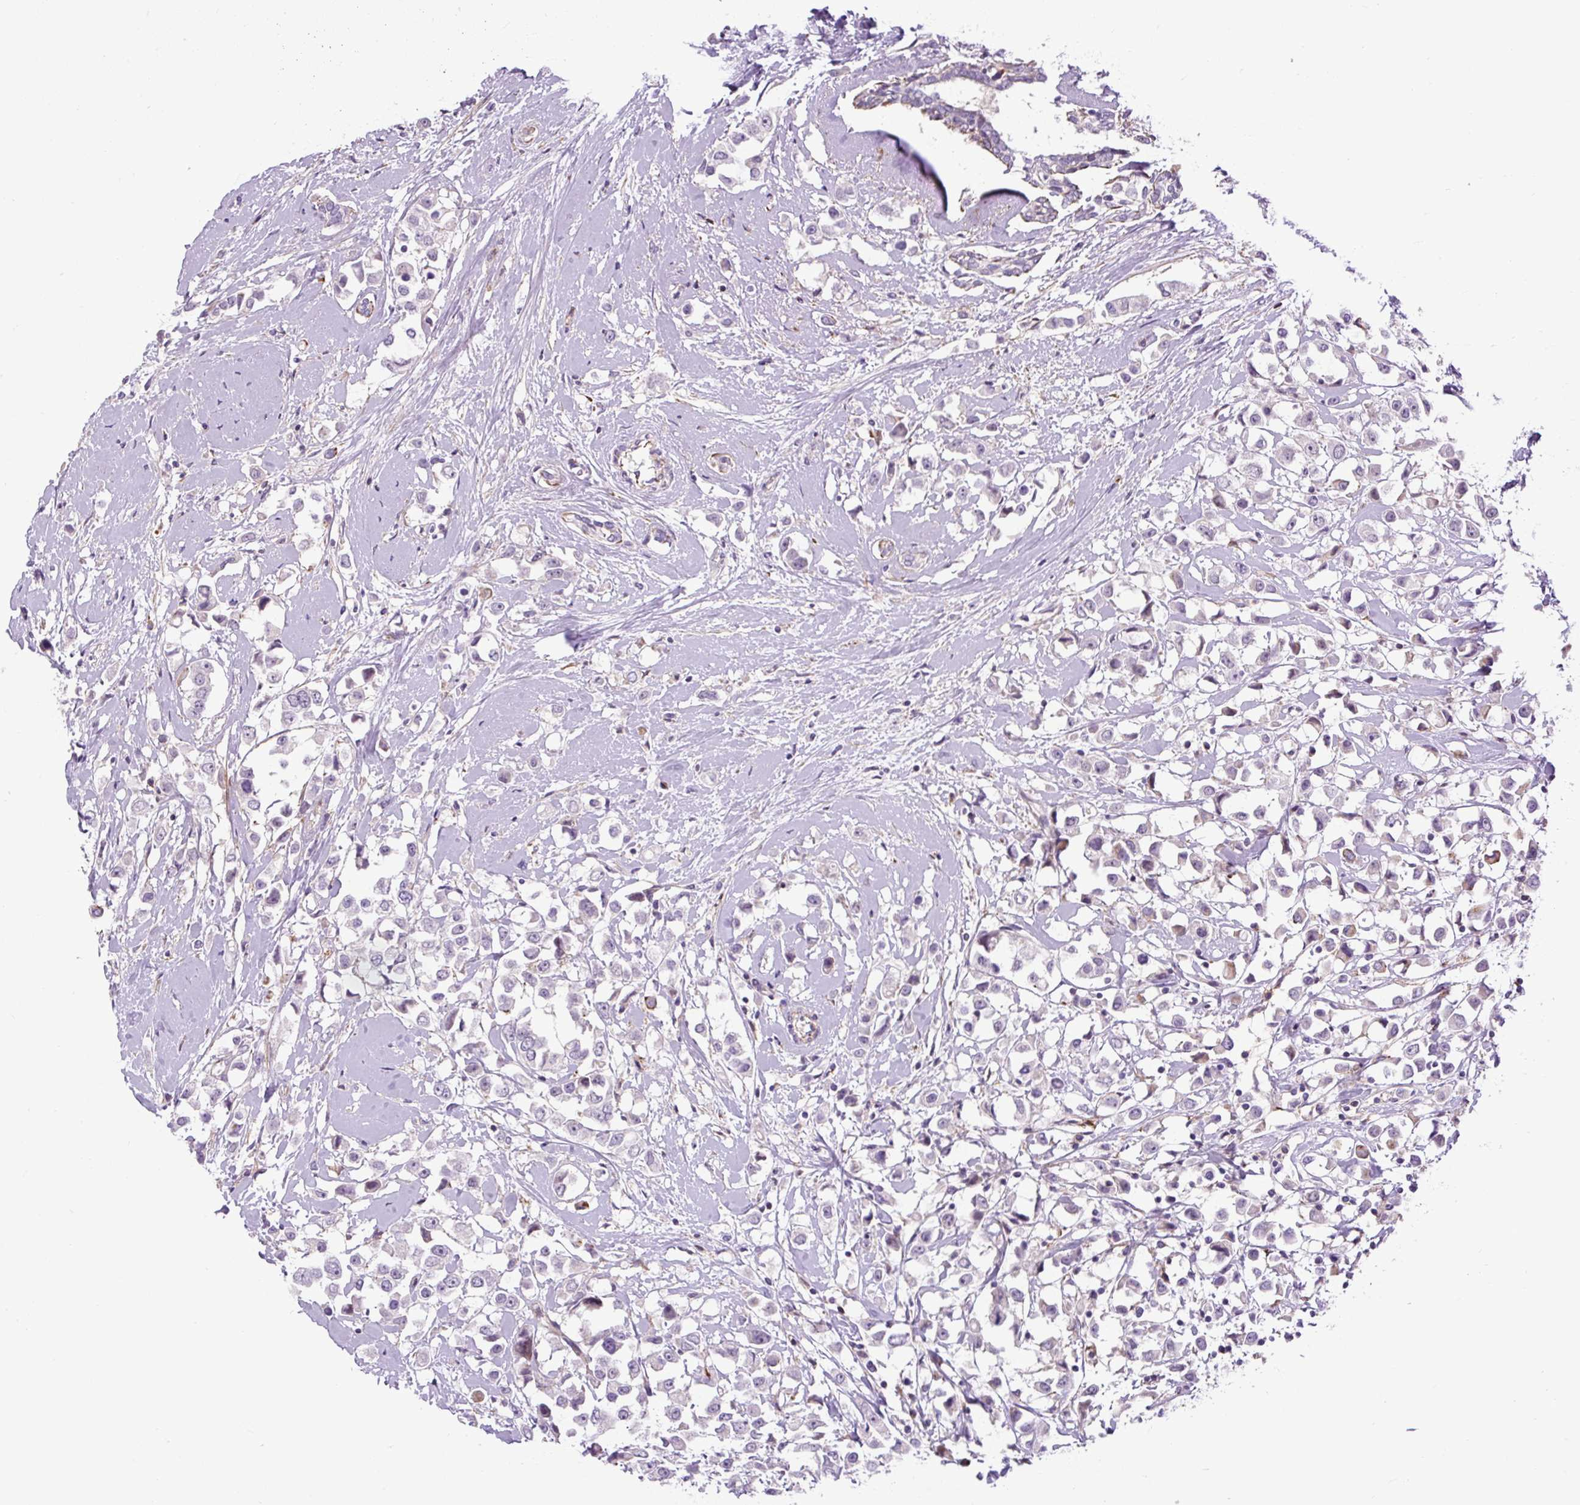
{"staining": {"intensity": "moderate", "quantity": "<25%", "location": "cytoplasmic/membranous"}, "tissue": "breast cancer", "cell_type": "Tumor cells", "image_type": "cancer", "snomed": [{"axis": "morphology", "description": "Duct carcinoma"}, {"axis": "topography", "description": "Breast"}], "caption": "A photomicrograph of human intraductal carcinoma (breast) stained for a protein exhibits moderate cytoplasmic/membranous brown staining in tumor cells.", "gene": "ZNF197", "patient": {"sex": "female", "age": 61}}